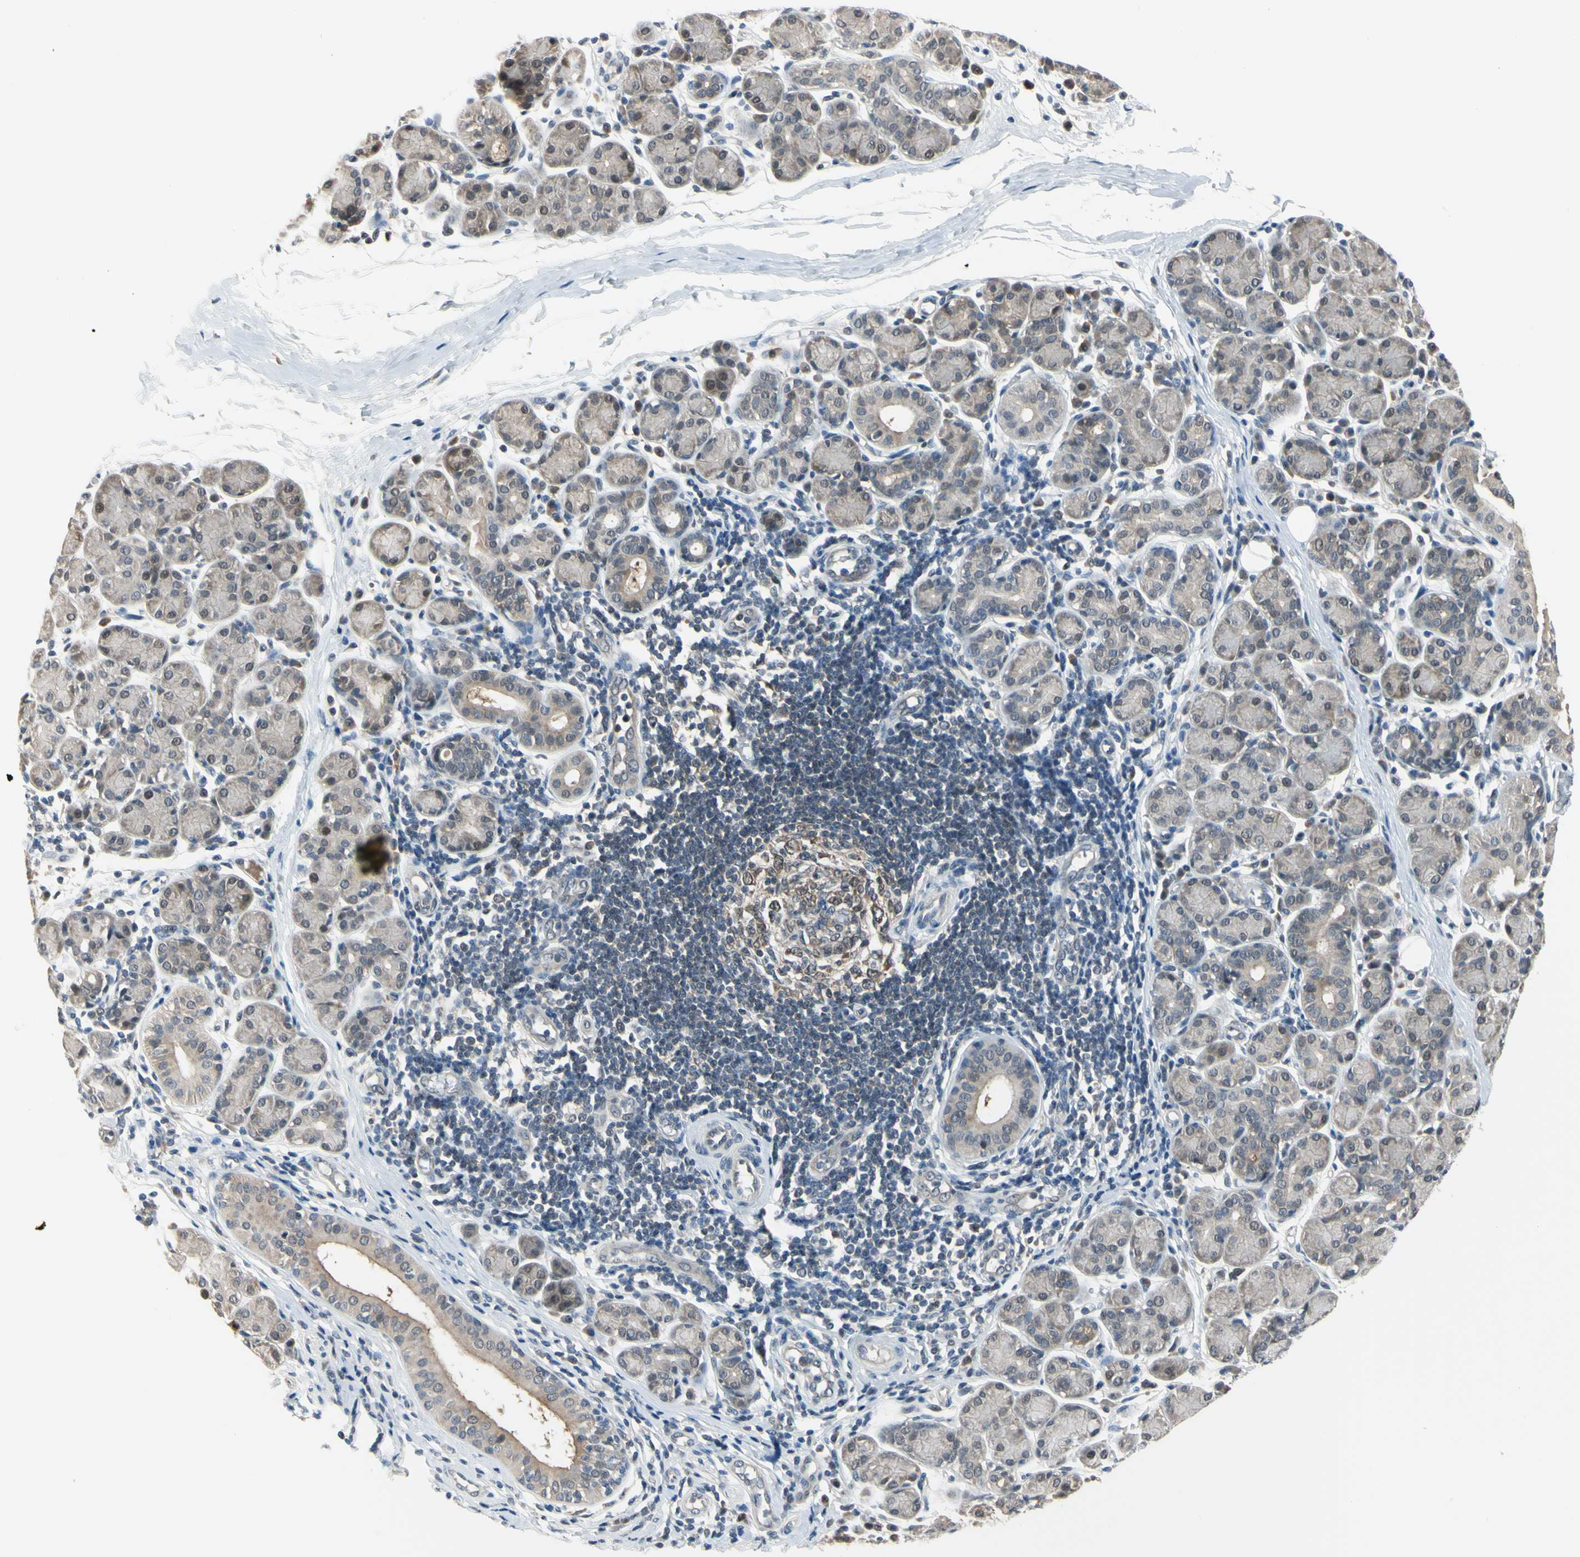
{"staining": {"intensity": "weak", "quantity": ">75%", "location": "cytoplasmic/membranous"}, "tissue": "salivary gland", "cell_type": "Glandular cells", "image_type": "normal", "snomed": [{"axis": "morphology", "description": "Normal tissue, NOS"}, {"axis": "morphology", "description": "Inflammation, NOS"}, {"axis": "topography", "description": "Lymph node"}, {"axis": "topography", "description": "Salivary gland"}], "caption": "Unremarkable salivary gland was stained to show a protein in brown. There is low levels of weak cytoplasmic/membranous positivity in about >75% of glandular cells.", "gene": "HSPA4", "patient": {"sex": "male", "age": 3}}